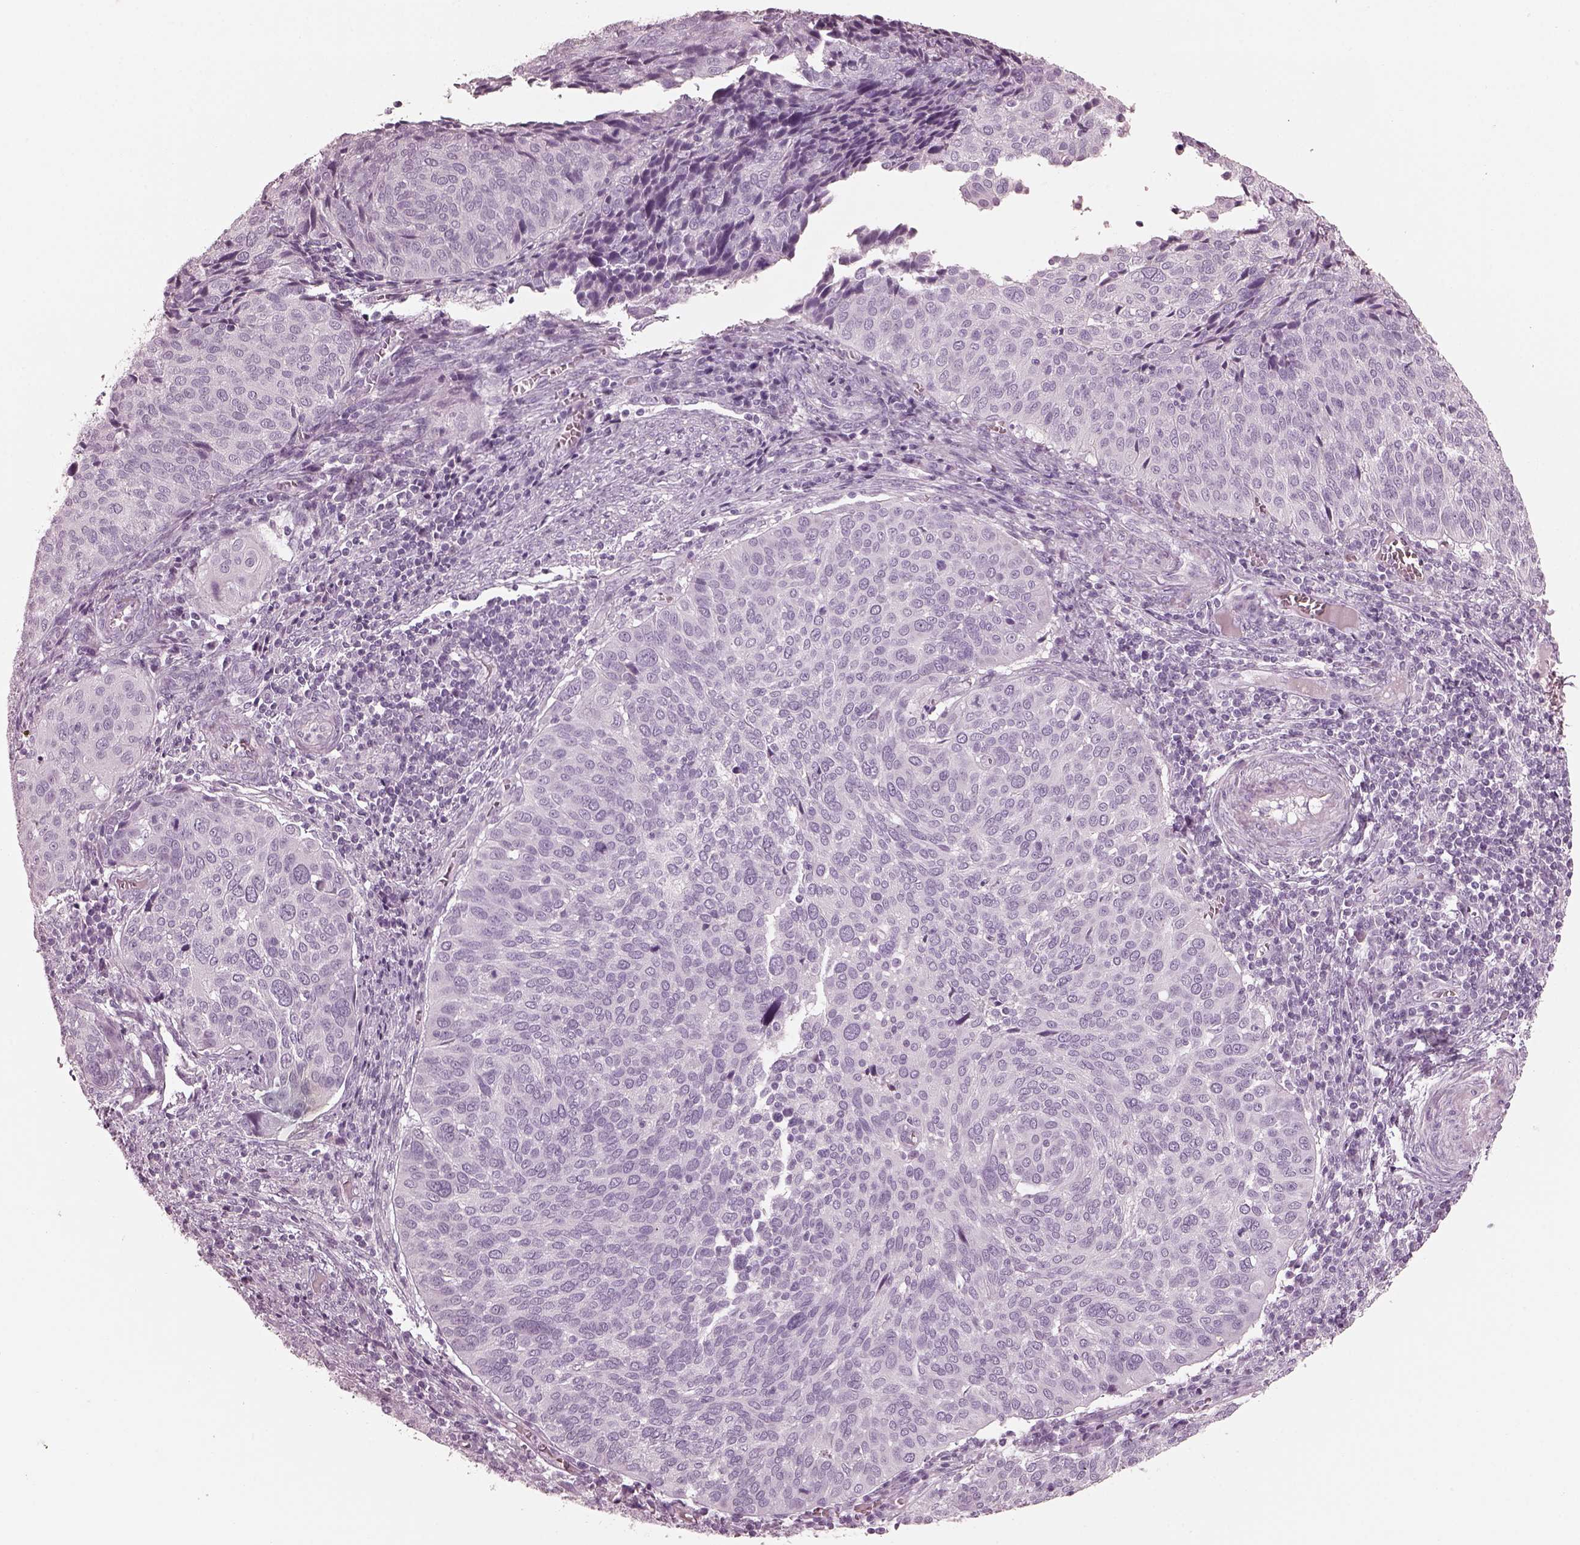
{"staining": {"intensity": "negative", "quantity": "none", "location": "none"}, "tissue": "cervical cancer", "cell_type": "Tumor cells", "image_type": "cancer", "snomed": [{"axis": "morphology", "description": "Squamous cell carcinoma, NOS"}, {"axis": "topography", "description": "Cervix"}], "caption": "An image of human squamous cell carcinoma (cervical) is negative for staining in tumor cells.", "gene": "FABP9", "patient": {"sex": "female", "age": 39}}